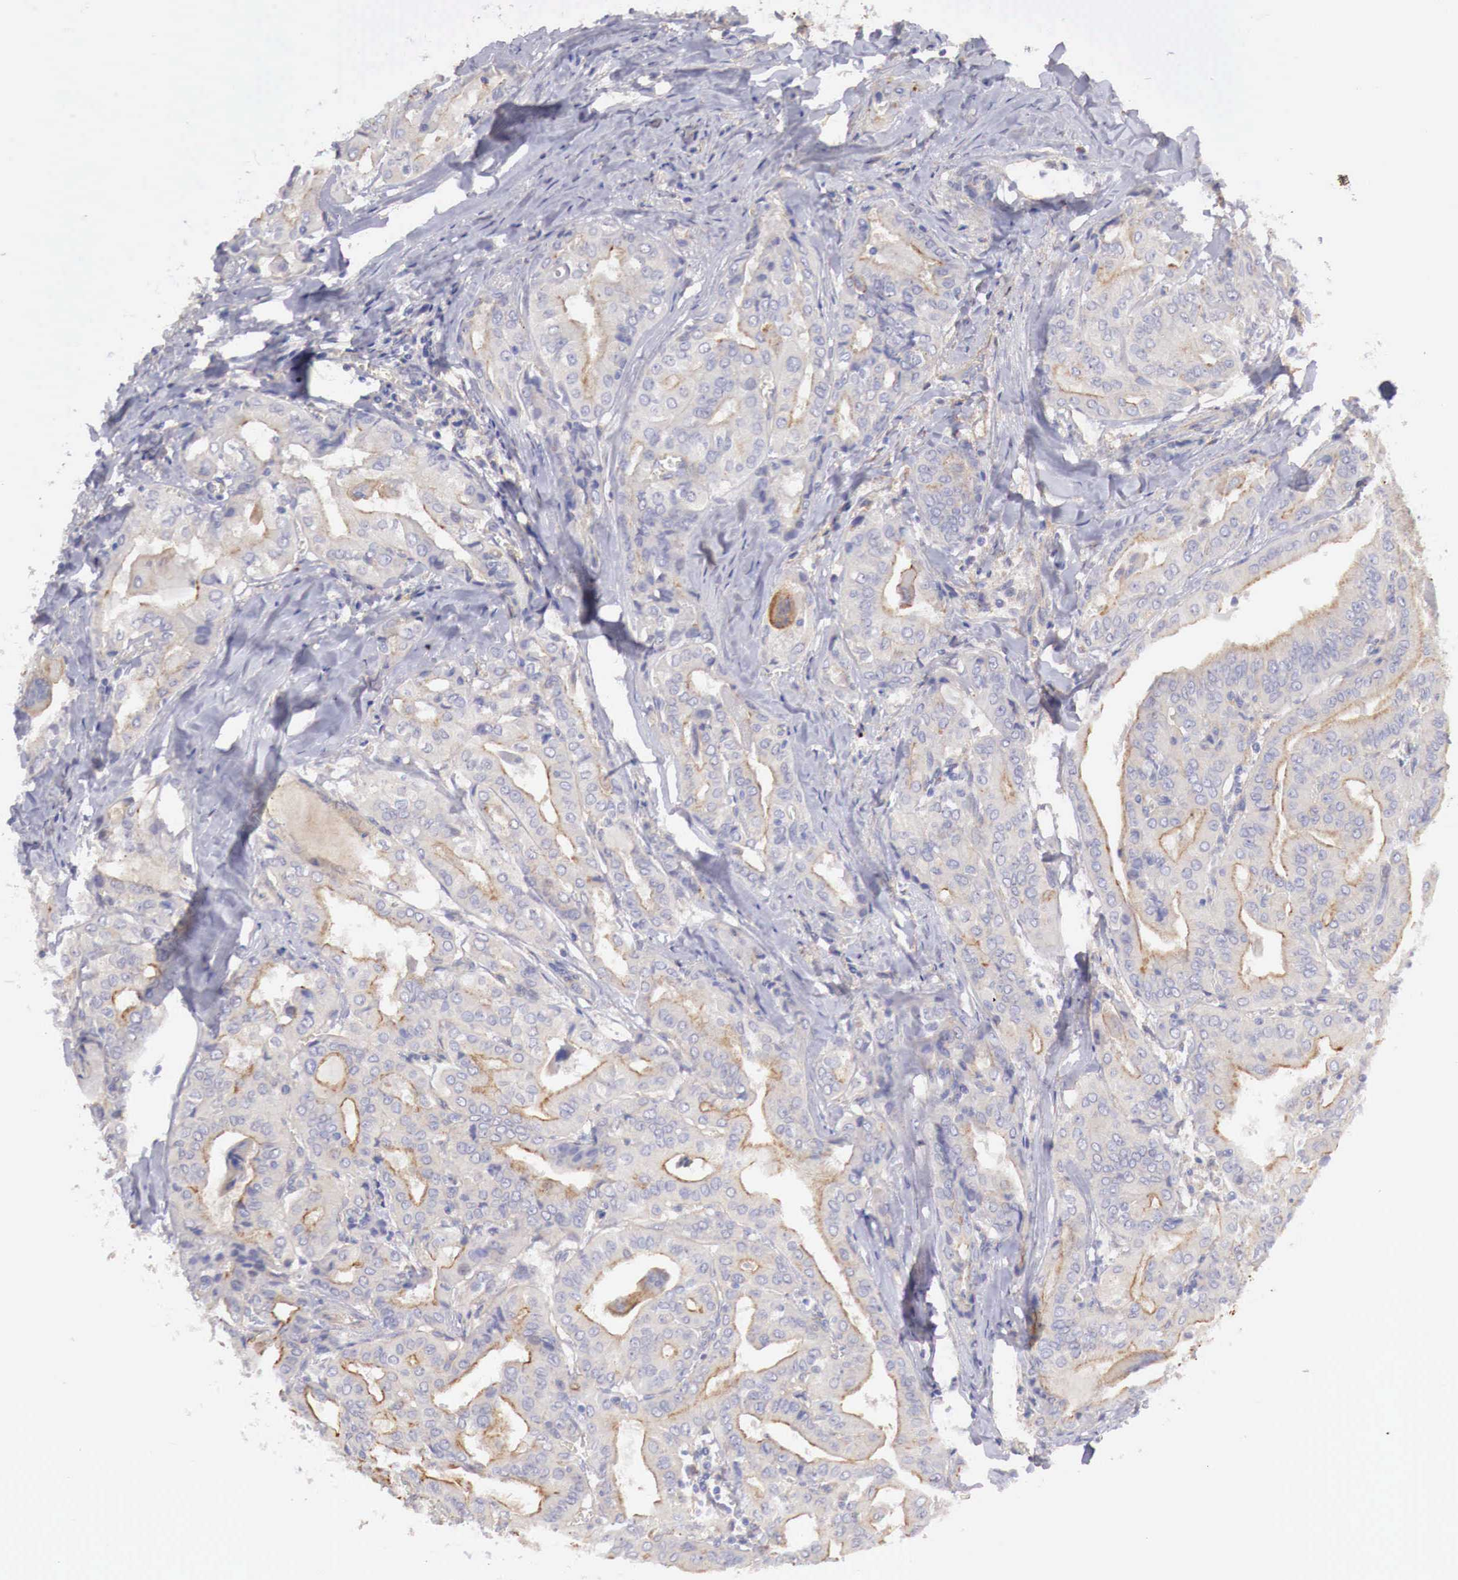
{"staining": {"intensity": "weak", "quantity": "25%-75%", "location": "cytoplasmic/membranous"}, "tissue": "thyroid cancer", "cell_type": "Tumor cells", "image_type": "cancer", "snomed": [{"axis": "morphology", "description": "Papillary adenocarcinoma, NOS"}, {"axis": "topography", "description": "Thyroid gland"}], "caption": "Thyroid cancer tissue reveals weak cytoplasmic/membranous staining in approximately 25%-75% of tumor cells", "gene": "KLHDC7B", "patient": {"sex": "female", "age": 71}}